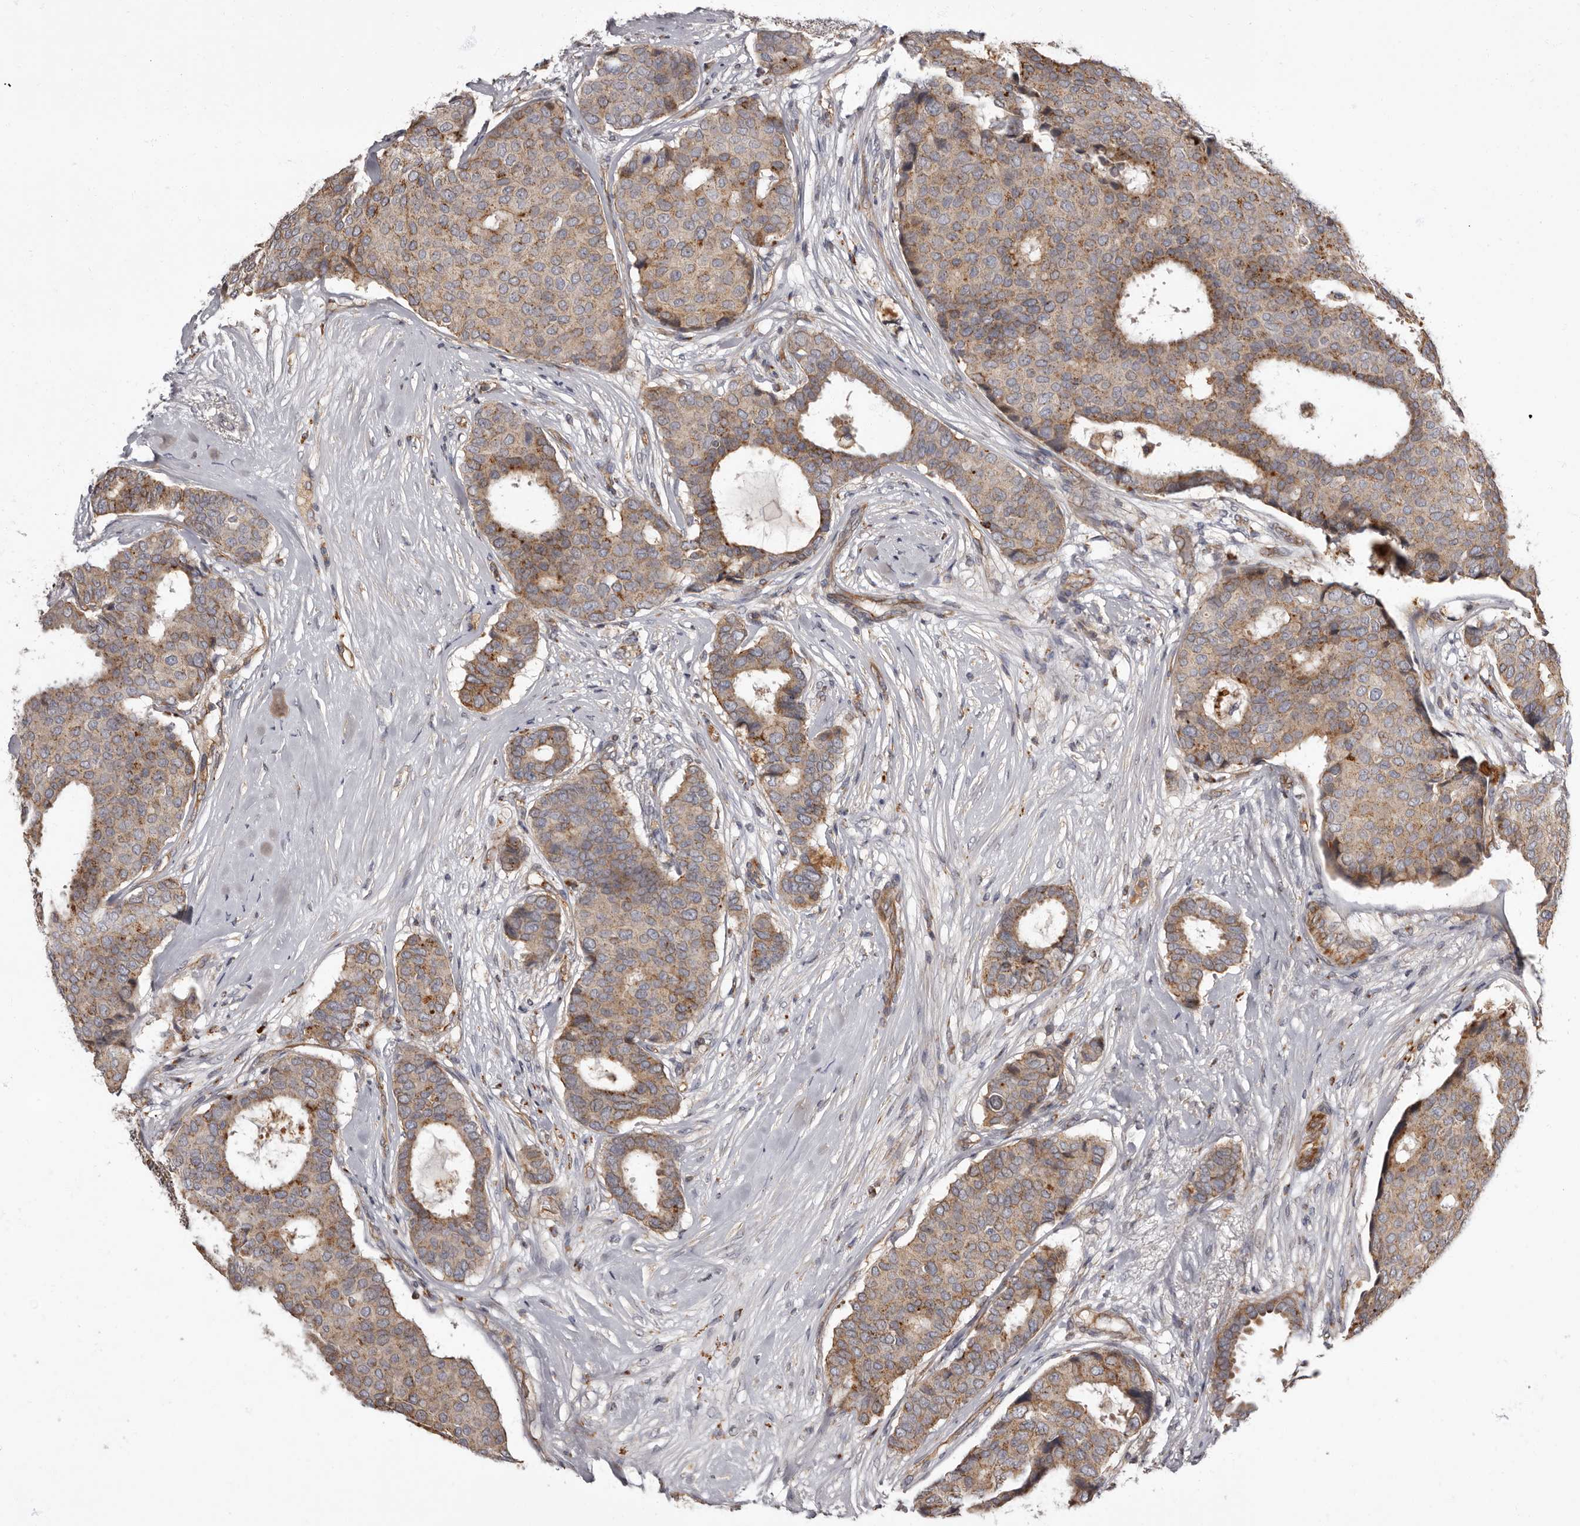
{"staining": {"intensity": "weak", "quantity": ">75%", "location": "cytoplasmic/membranous"}, "tissue": "breast cancer", "cell_type": "Tumor cells", "image_type": "cancer", "snomed": [{"axis": "morphology", "description": "Duct carcinoma"}, {"axis": "topography", "description": "Breast"}], "caption": "Tumor cells exhibit weak cytoplasmic/membranous positivity in about >75% of cells in intraductal carcinoma (breast).", "gene": "ADCY2", "patient": {"sex": "female", "age": 75}}